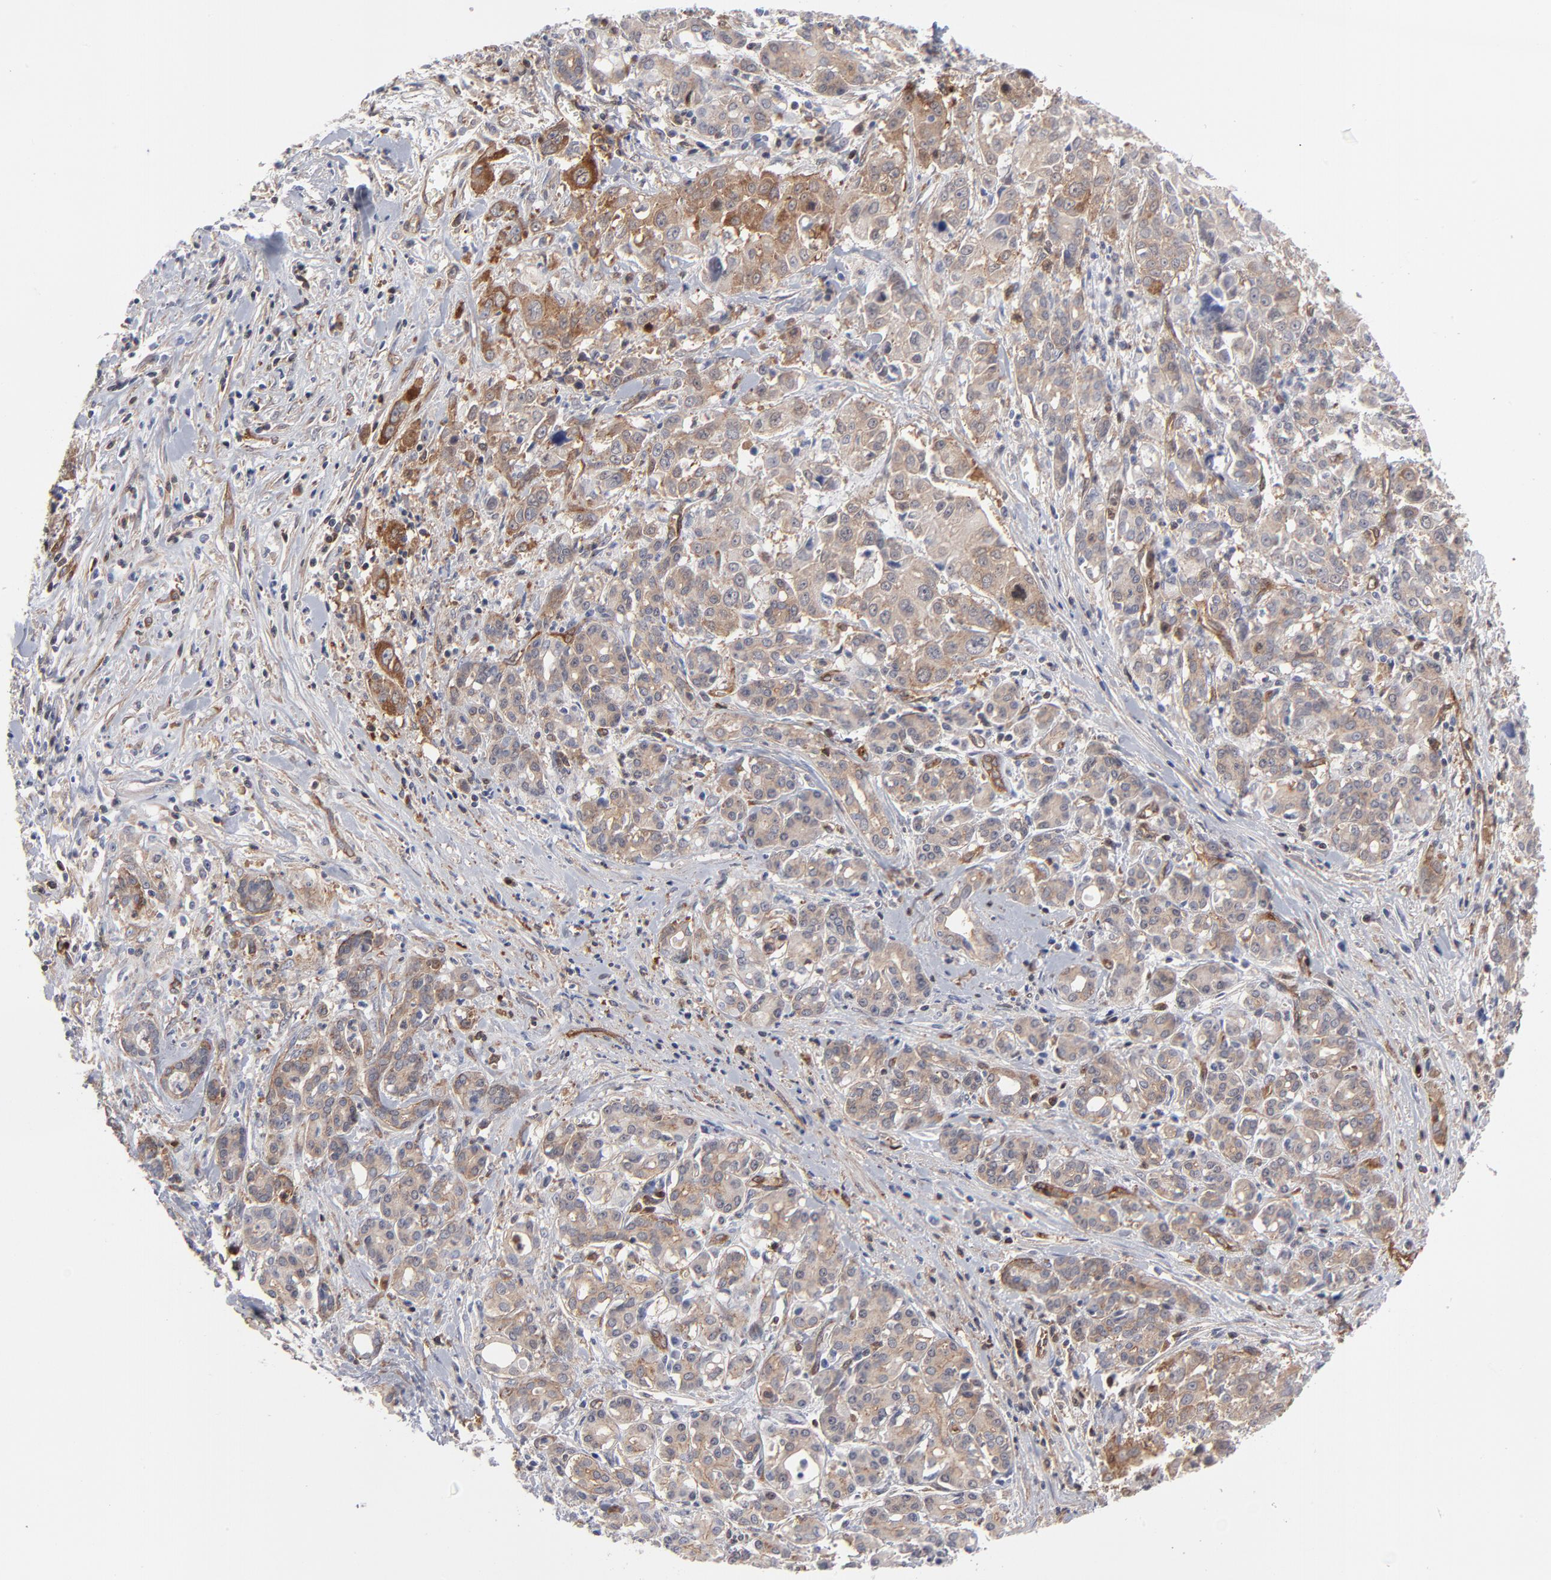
{"staining": {"intensity": "weak", "quantity": ">75%", "location": "cytoplasmic/membranous"}, "tissue": "pancreatic cancer", "cell_type": "Tumor cells", "image_type": "cancer", "snomed": [{"axis": "morphology", "description": "Adenocarcinoma, NOS"}, {"axis": "topography", "description": "Pancreas"}], "caption": "This is a micrograph of immunohistochemistry staining of adenocarcinoma (pancreatic), which shows weak positivity in the cytoplasmic/membranous of tumor cells.", "gene": "PXN", "patient": {"sex": "female", "age": 52}}